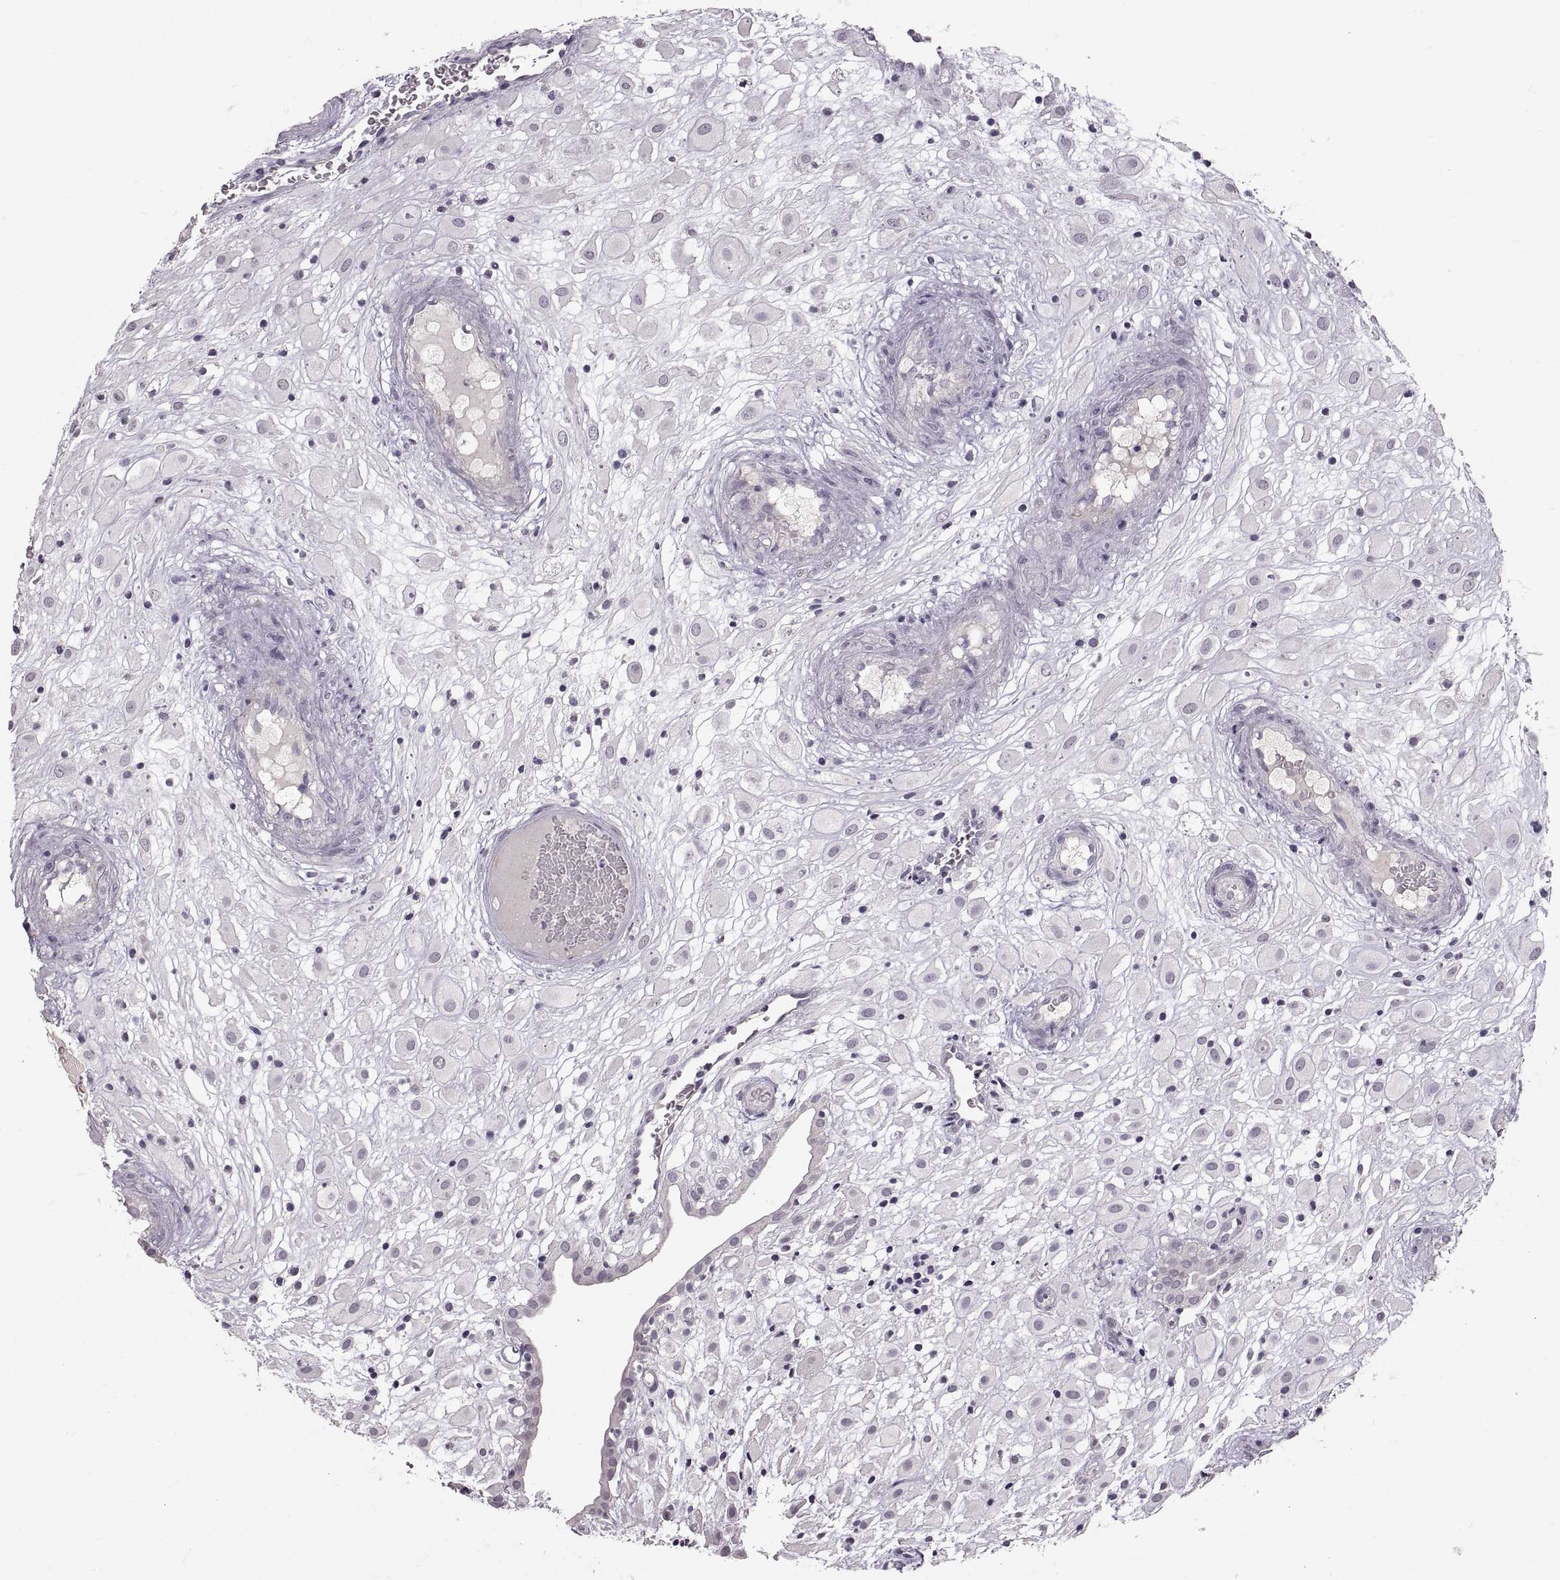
{"staining": {"intensity": "negative", "quantity": "none", "location": "none"}, "tissue": "placenta", "cell_type": "Decidual cells", "image_type": "normal", "snomed": [{"axis": "morphology", "description": "Normal tissue, NOS"}, {"axis": "topography", "description": "Placenta"}], "caption": "Immunohistochemistry of benign human placenta shows no staining in decidual cells. The staining was performed using DAB to visualize the protein expression in brown, while the nuclei were stained in blue with hematoxylin (Magnification: 20x).", "gene": "CDH2", "patient": {"sex": "female", "age": 24}}